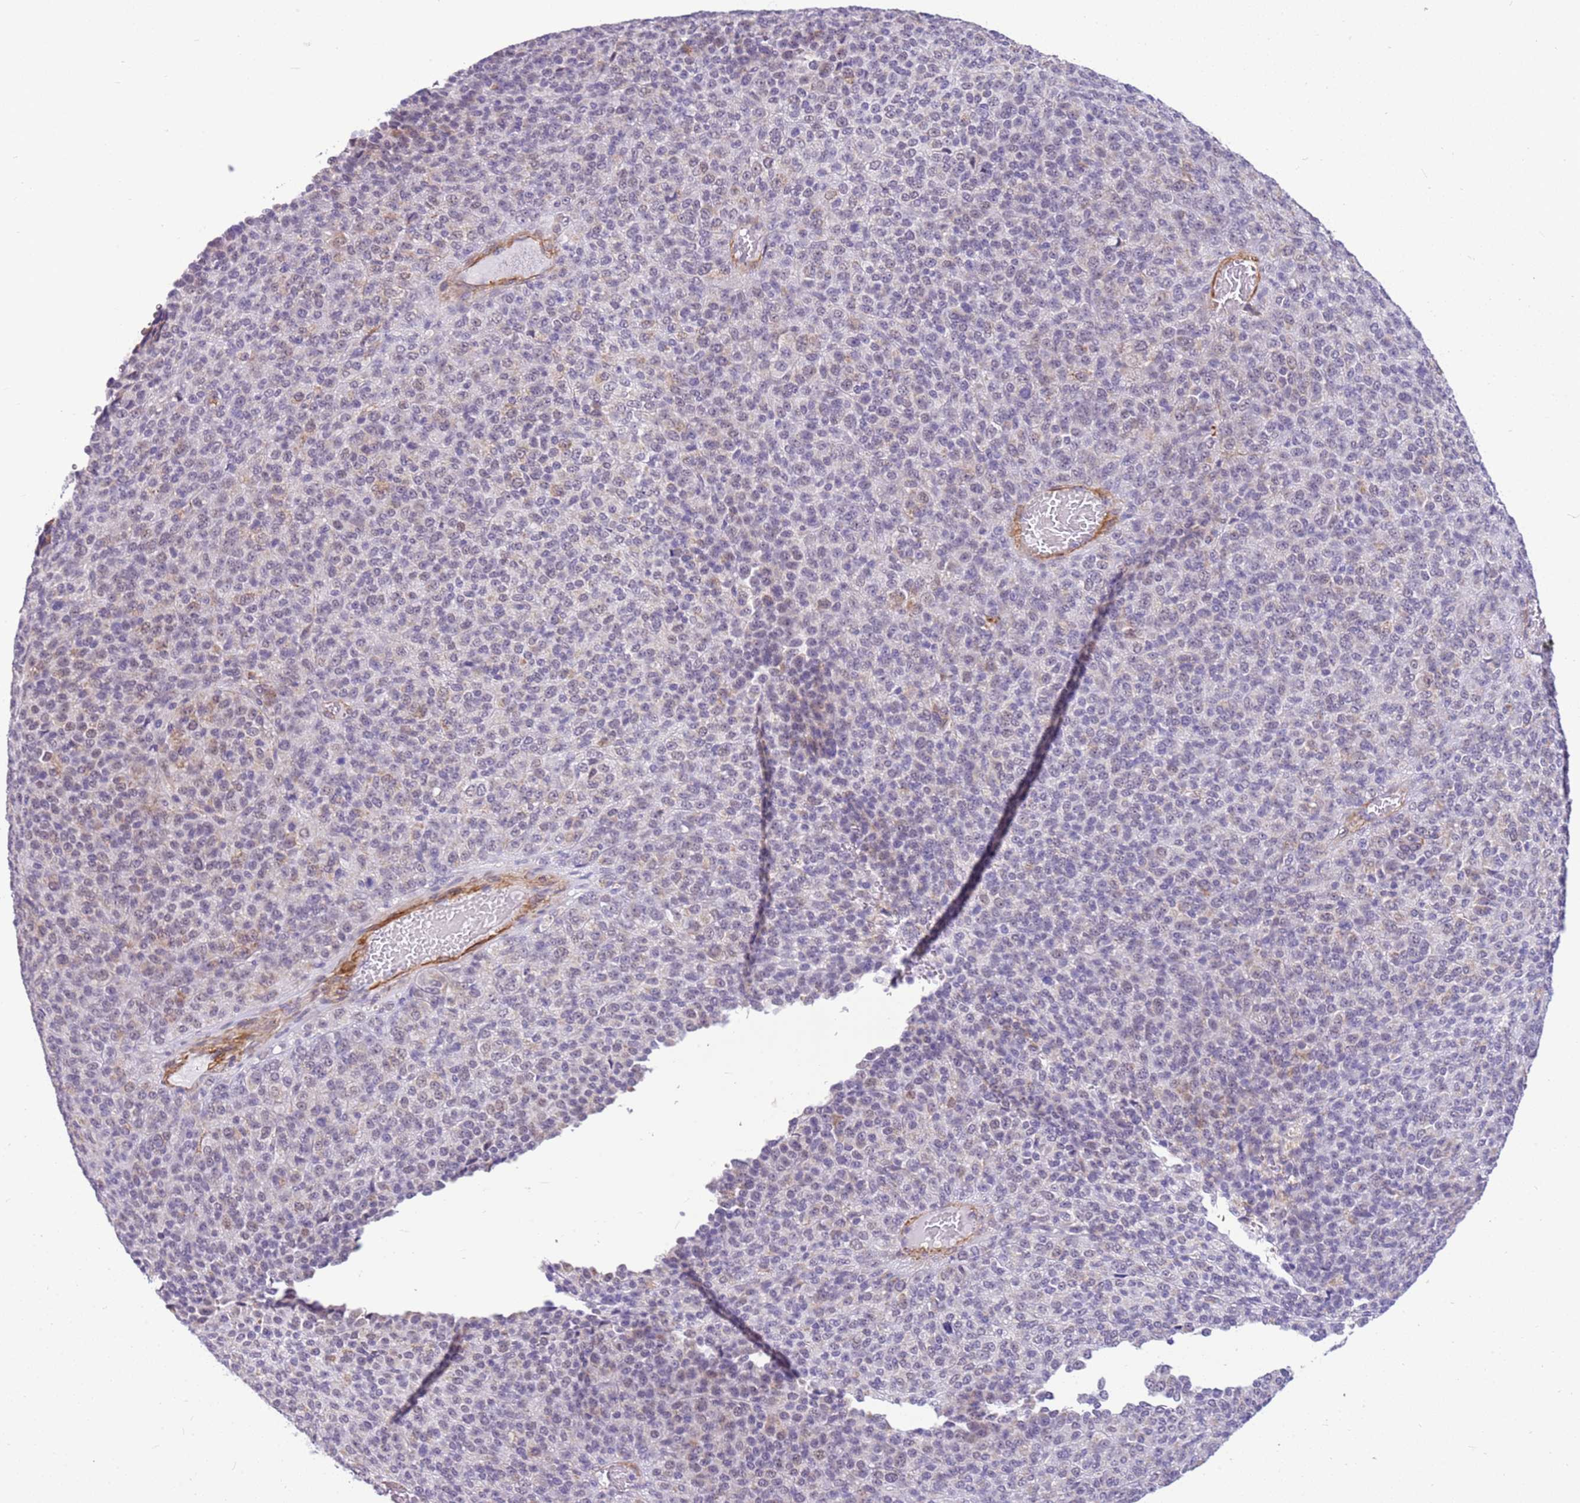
{"staining": {"intensity": "negative", "quantity": "none", "location": "none"}, "tissue": "melanoma", "cell_type": "Tumor cells", "image_type": "cancer", "snomed": [{"axis": "morphology", "description": "Malignant melanoma, Metastatic site"}, {"axis": "topography", "description": "Brain"}], "caption": "The micrograph demonstrates no significant staining in tumor cells of malignant melanoma (metastatic site).", "gene": "SMIM4", "patient": {"sex": "female", "age": 56}}